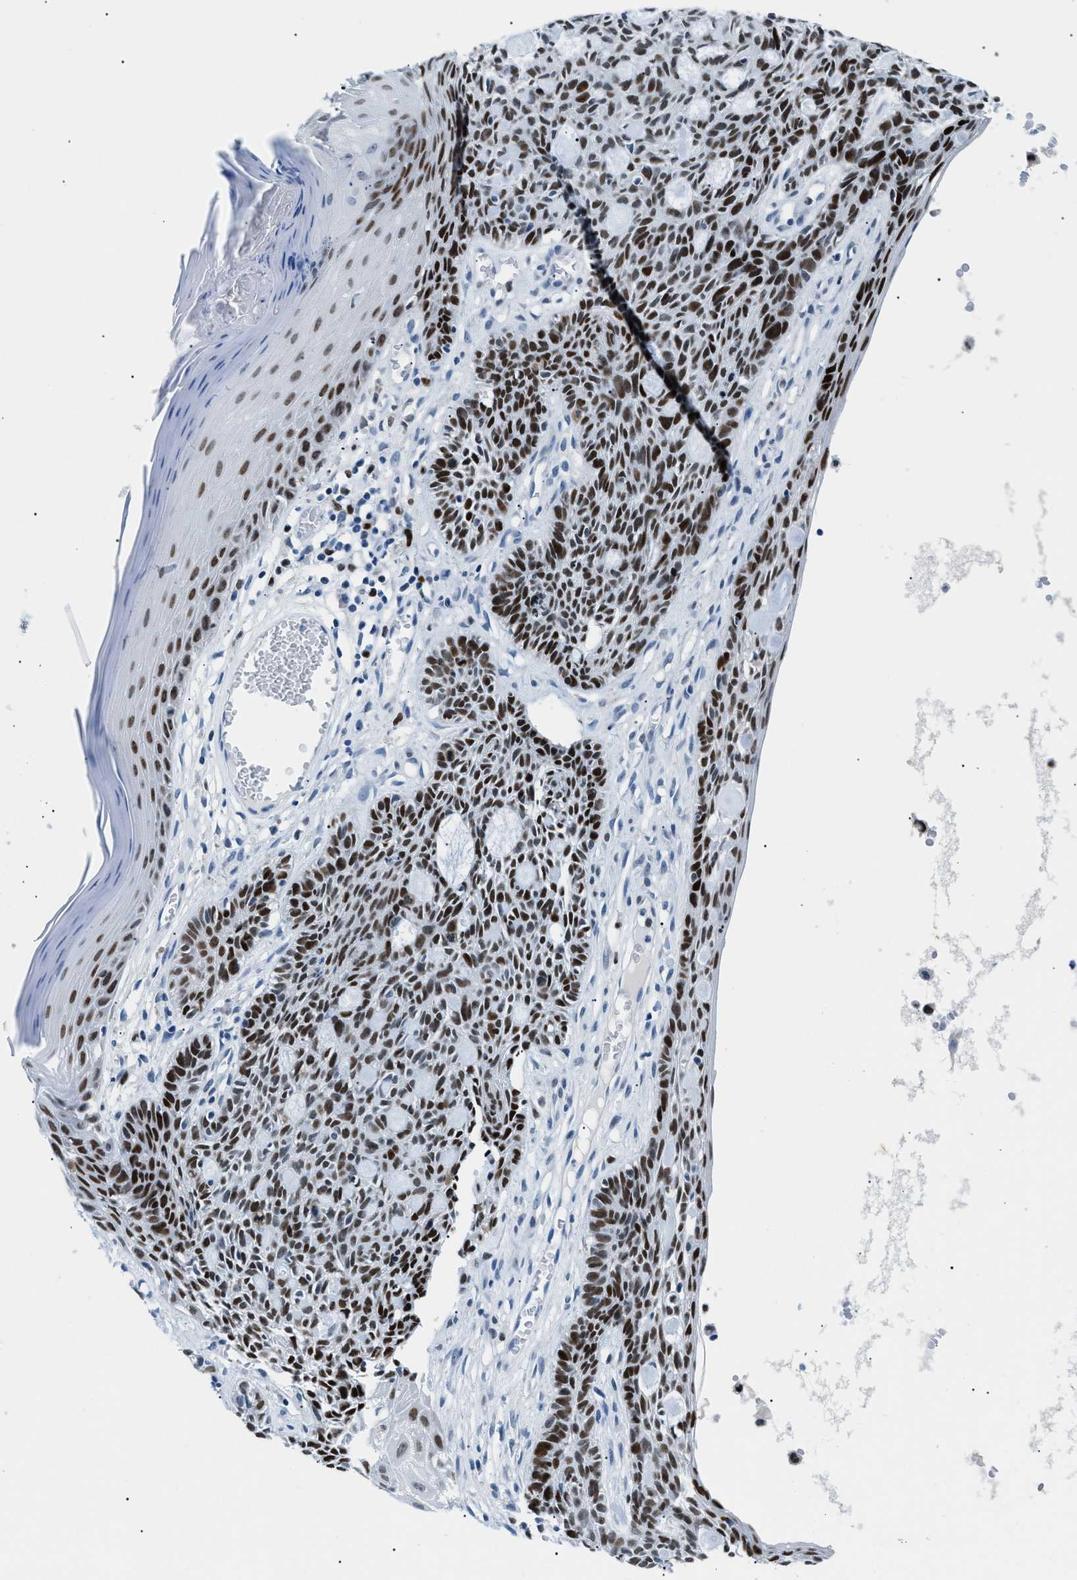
{"staining": {"intensity": "strong", "quantity": ">75%", "location": "nuclear"}, "tissue": "skin cancer", "cell_type": "Tumor cells", "image_type": "cancer", "snomed": [{"axis": "morphology", "description": "Basal cell carcinoma"}, {"axis": "topography", "description": "Skin"}], "caption": "IHC of skin basal cell carcinoma demonstrates high levels of strong nuclear staining in approximately >75% of tumor cells. (Stains: DAB (3,3'-diaminobenzidine) in brown, nuclei in blue, Microscopy: brightfield microscopy at high magnification).", "gene": "SMARCC1", "patient": {"sex": "male", "age": 67}}